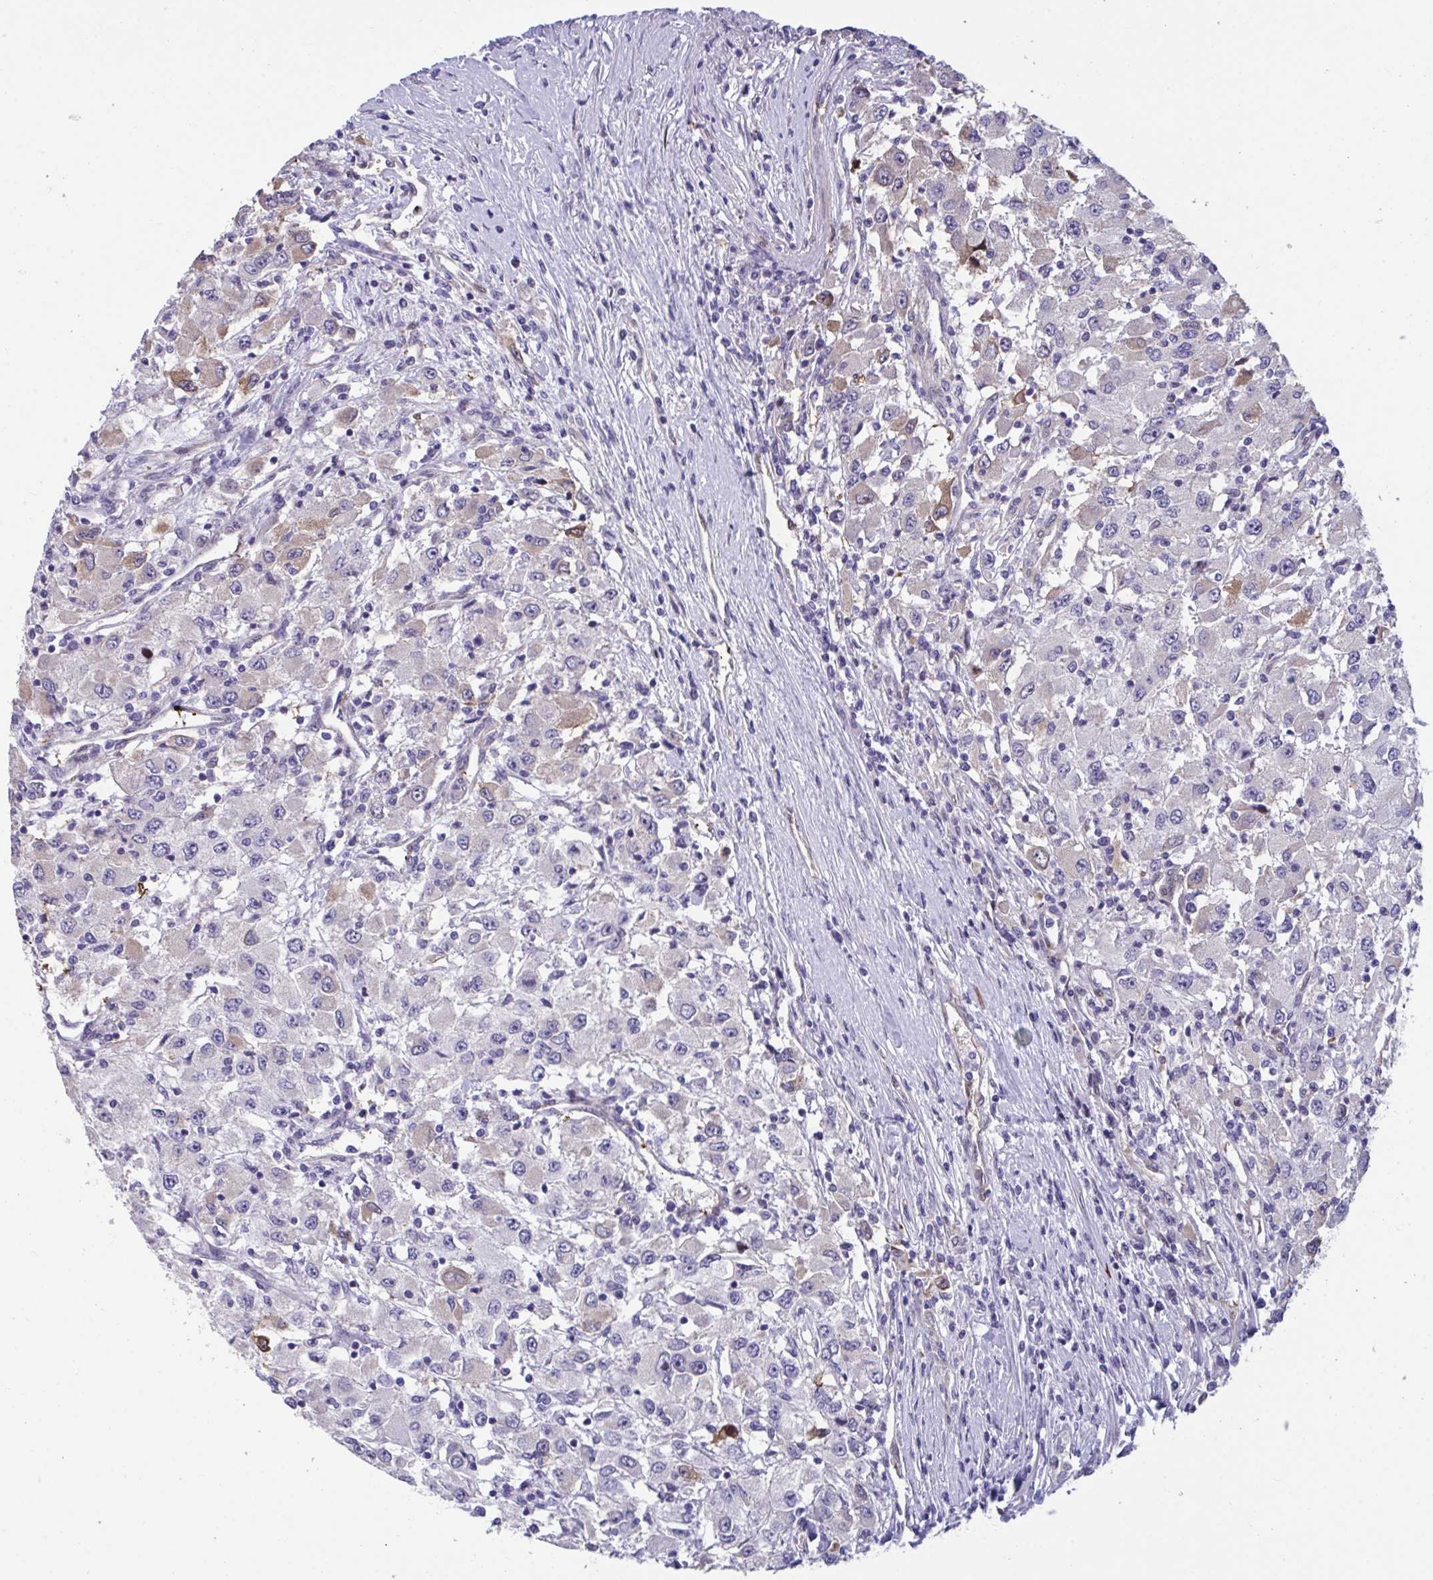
{"staining": {"intensity": "weak", "quantity": "<25%", "location": "cytoplasmic/membranous"}, "tissue": "renal cancer", "cell_type": "Tumor cells", "image_type": "cancer", "snomed": [{"axis": "morphology", "description": "Adenocarcinoma, NOS"}, {"axis": "topography", "description": "Kidney"}], "caption": "Immunohistochemistry (IHC) photomicrograph of human renal cancer (adenocarcinoma) stained for a protein (brown), which exhibits no staining in tumor cells.", "gene": "PELI2", "patient": {"sex": "female", "age": 67}}